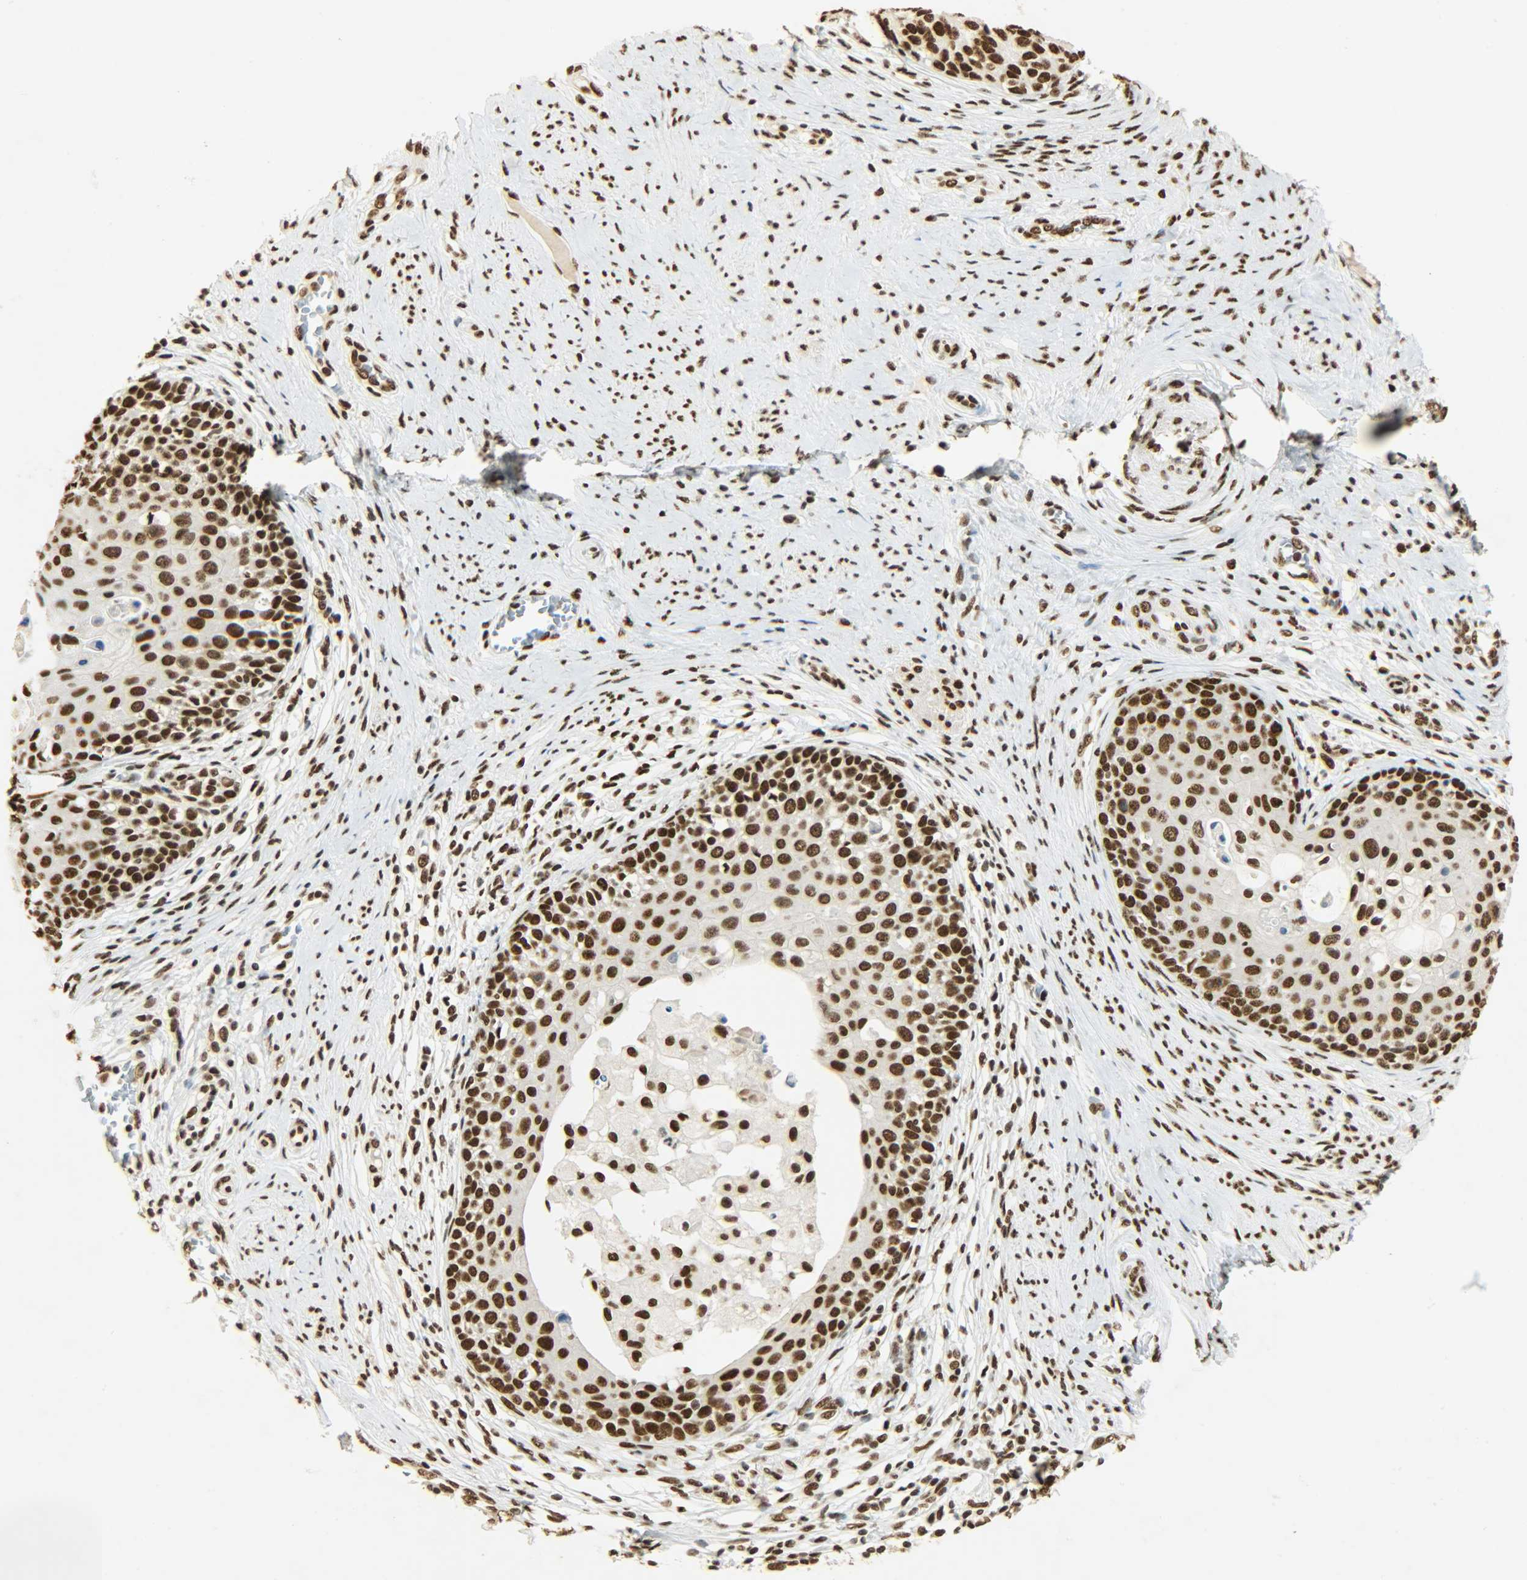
{"staining": {"intensity": "strong", "quantity": ">75%", "location": "nuclear"}, "tissue": "cervical cancer", "cell_type": "Tumor cells", "image_type": "cancer", "snomed": [{"axis": "morphology", "description": "Squamous cell carcinoma, NOS"}, {"axis": "morphology", "description": "Adenocarcinoma, NOS"}, {"axis": "topography", "description": "Cervix"}], "caption": "Brown immunohistochemical staining in cervical squamous cell carcinoma exhibits strong nuclear positivity in about >75% of tumor cells. Using DAB (3,3'-diaminobenzidine) (brown) and hematoxylin (blue) stains, captured at high magnification using brightfield microscopy.", "gene": "KHDRBS1", "patient": {"sex": "female", "age": 52}}